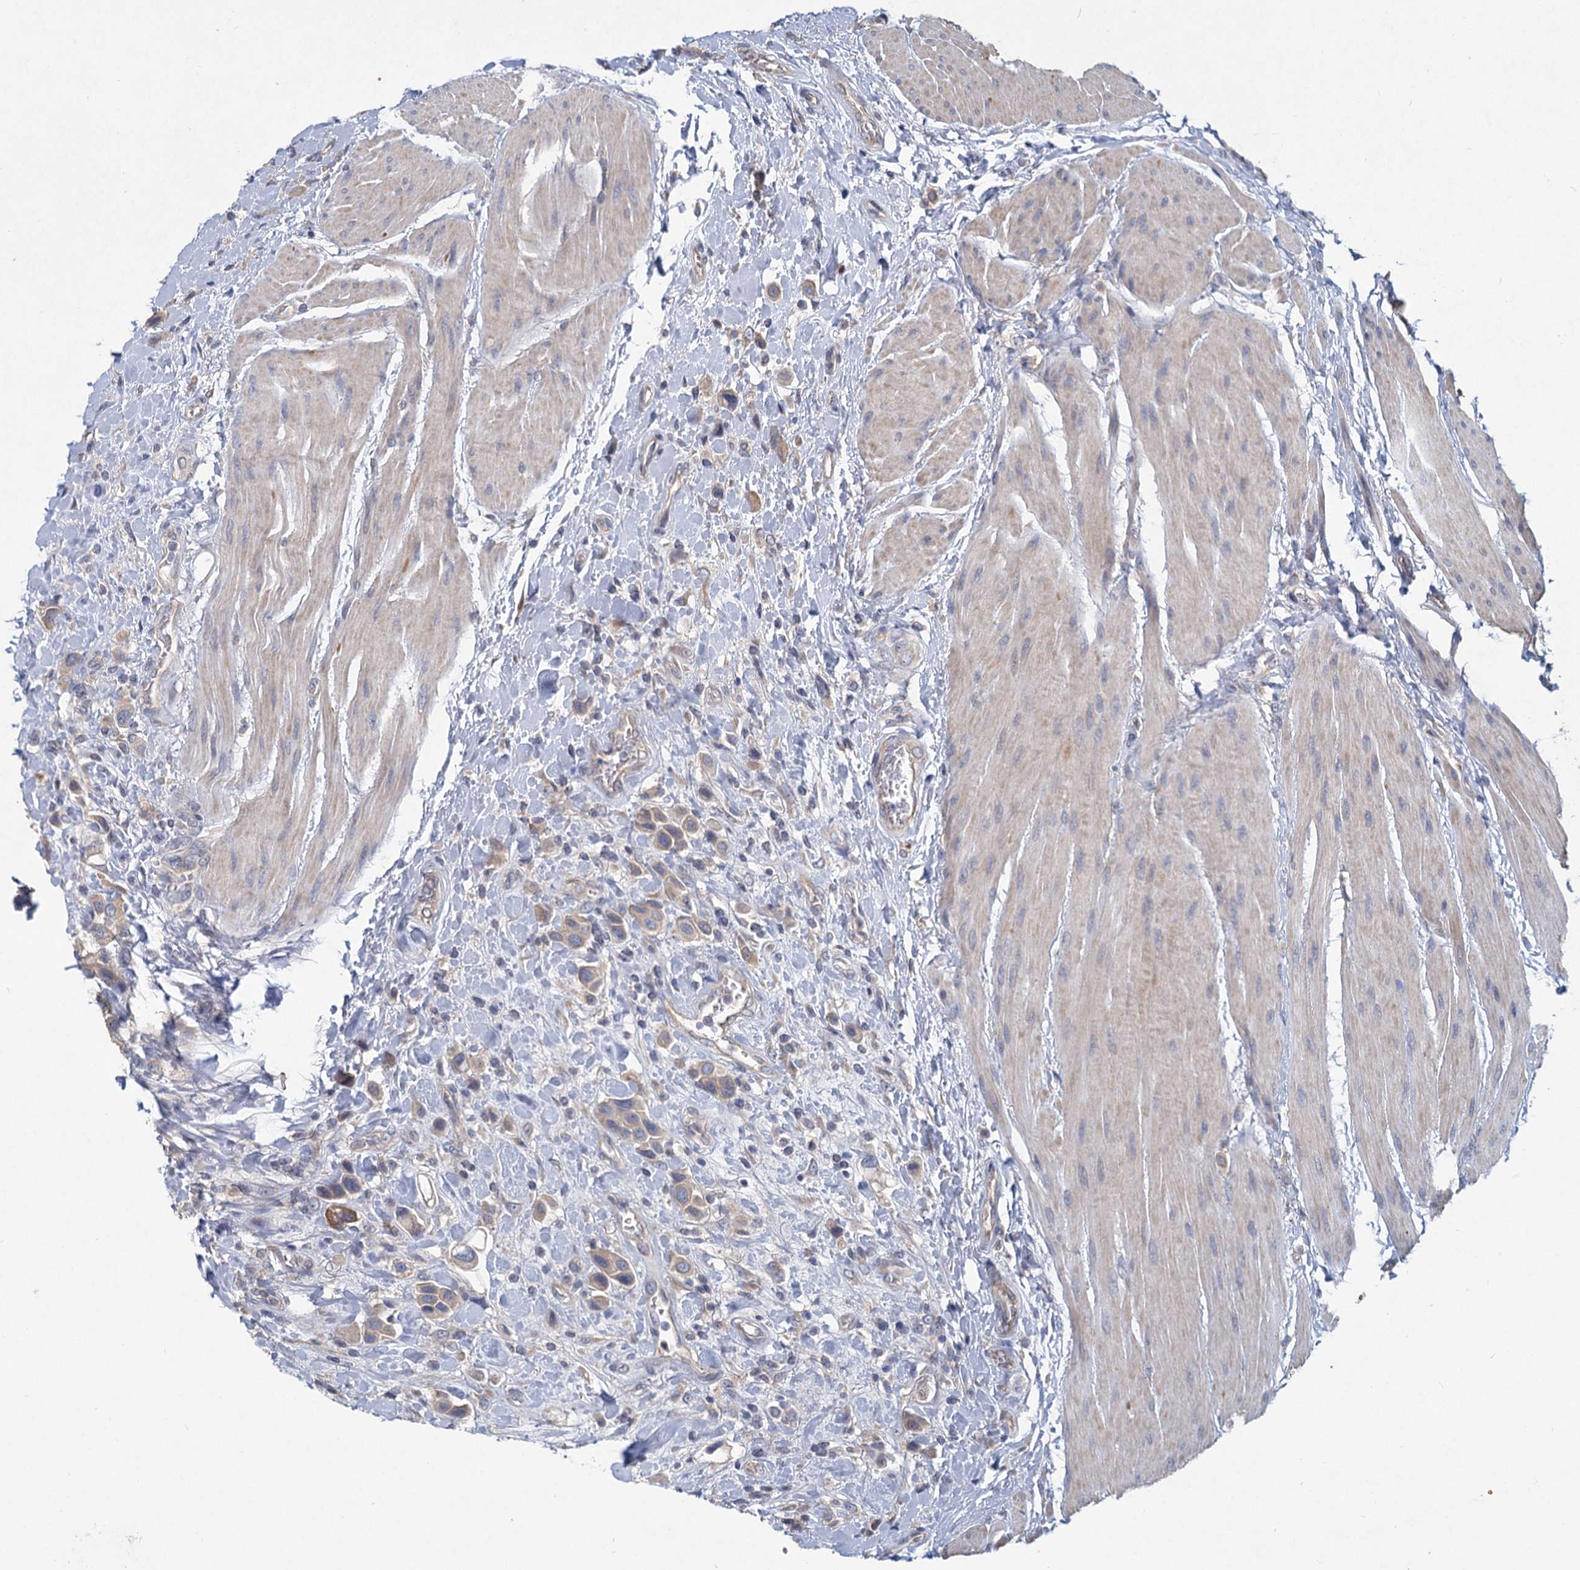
{"staining": {"intensity": "weak", "quantity": ">75%", "location": "cytoplasmic/membranous"}, "tissue": "urothelial cancer", "cell_type": "Tumor cells", "image_type": "cancer", "snomed": [{"axis": "morphology", "description": "Urothelial carcinoma, High grade"}, {"axis": "topography", "description": "Urinary bladder"}], "caption": "Protein staining of urothelial cancer tissue reveals weak cytoplasmic/membranous expression in about >75% of tumor cells.", "gene": "HES2", "patient": {"sex": "male", "age": 50}}